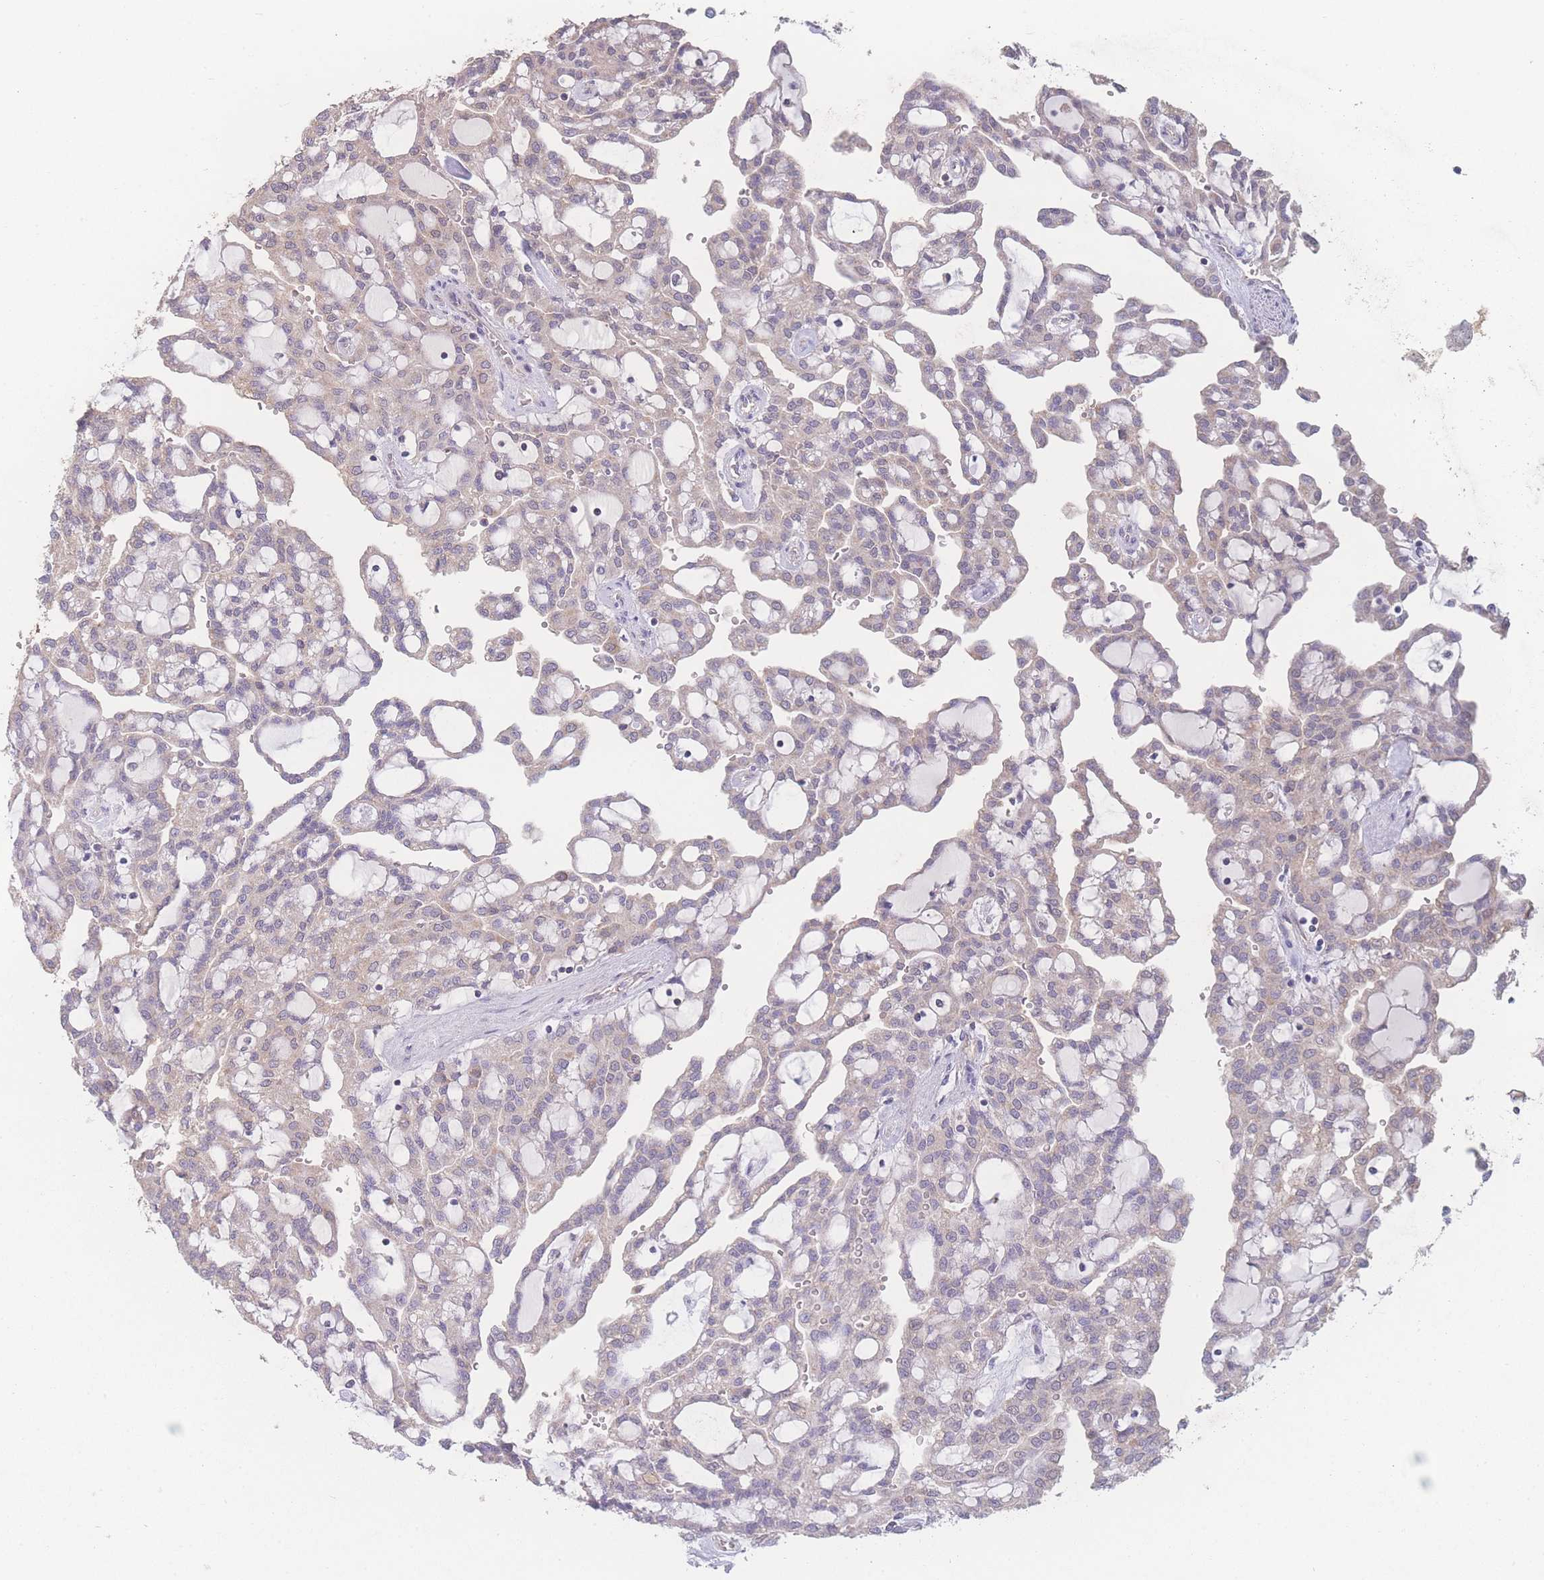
{"staining": {"intensity": "negative", "quantity": "none", "location": "none"}, "tissue": "renal cancer", "cell_type": "Tumor cells", "image_type": "cancer", "snomed": [{"axis": "morphology", "description": "Adenocarcinoma, NOS"}, {"axis": "topography", "description": "Kidney"}], "caption": "A high-resolution histopathology image shows immunohistochemistry staining of renal cancer, which exhibits no significant expression in tumor cells.", "gene": "GIPR", "patient": {"sex": "male", "age": 63}}